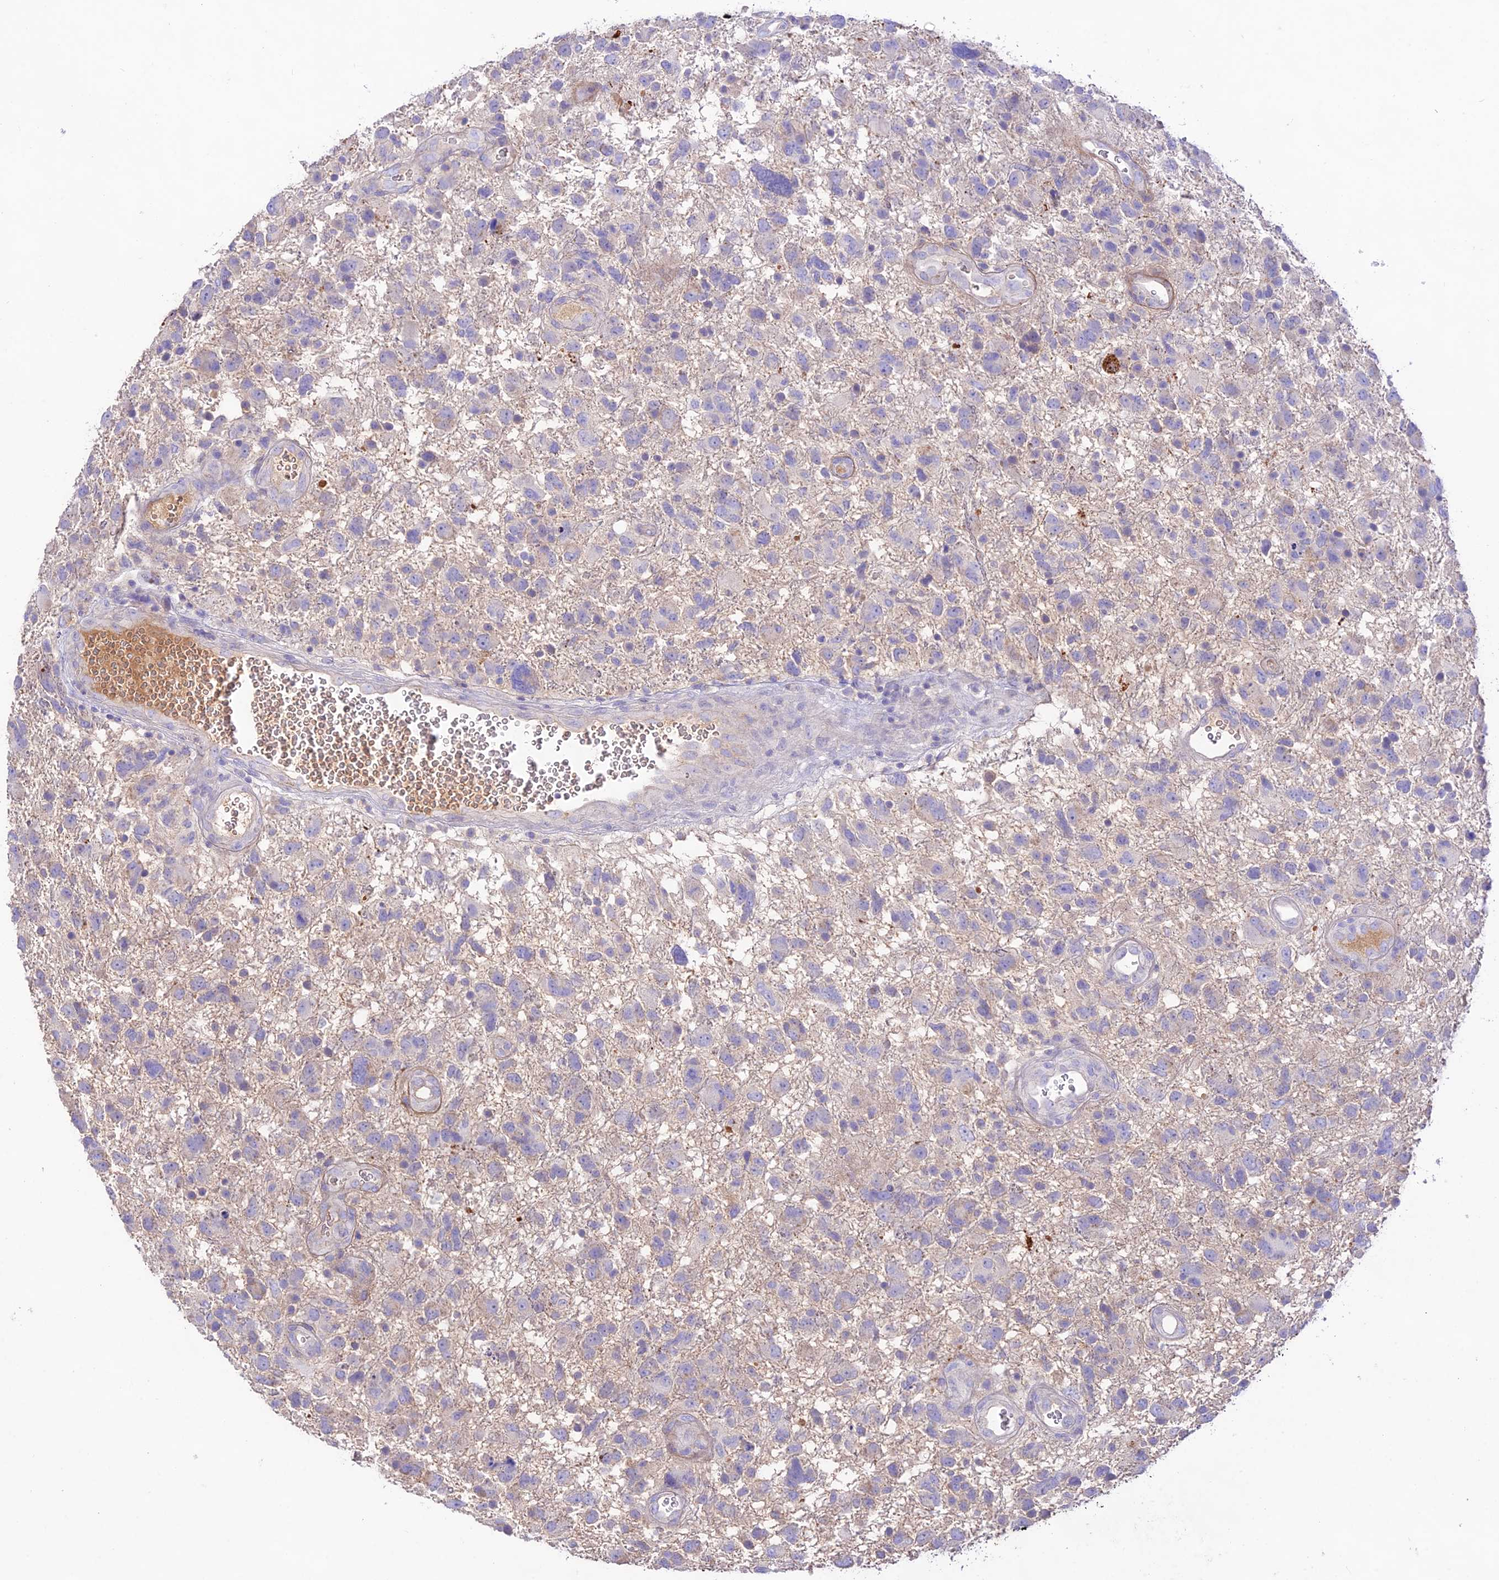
{"staining": {"intensity": "negative", "quantity": "none", "location": "none"}, "tissue": "glioma", "cell_type": "Tumor cells", "image_type": "cancer", "snomed": [{"axis": "morphology", "description": "Glioma, malignant, High grade"}, {"axis": "topography", "description": "Brain"}], "caption": "IHC of human glioma reveals no staining in tumor cells.", "gene": "NLRP9", "patient": {"sex": "male", "age": 61}}